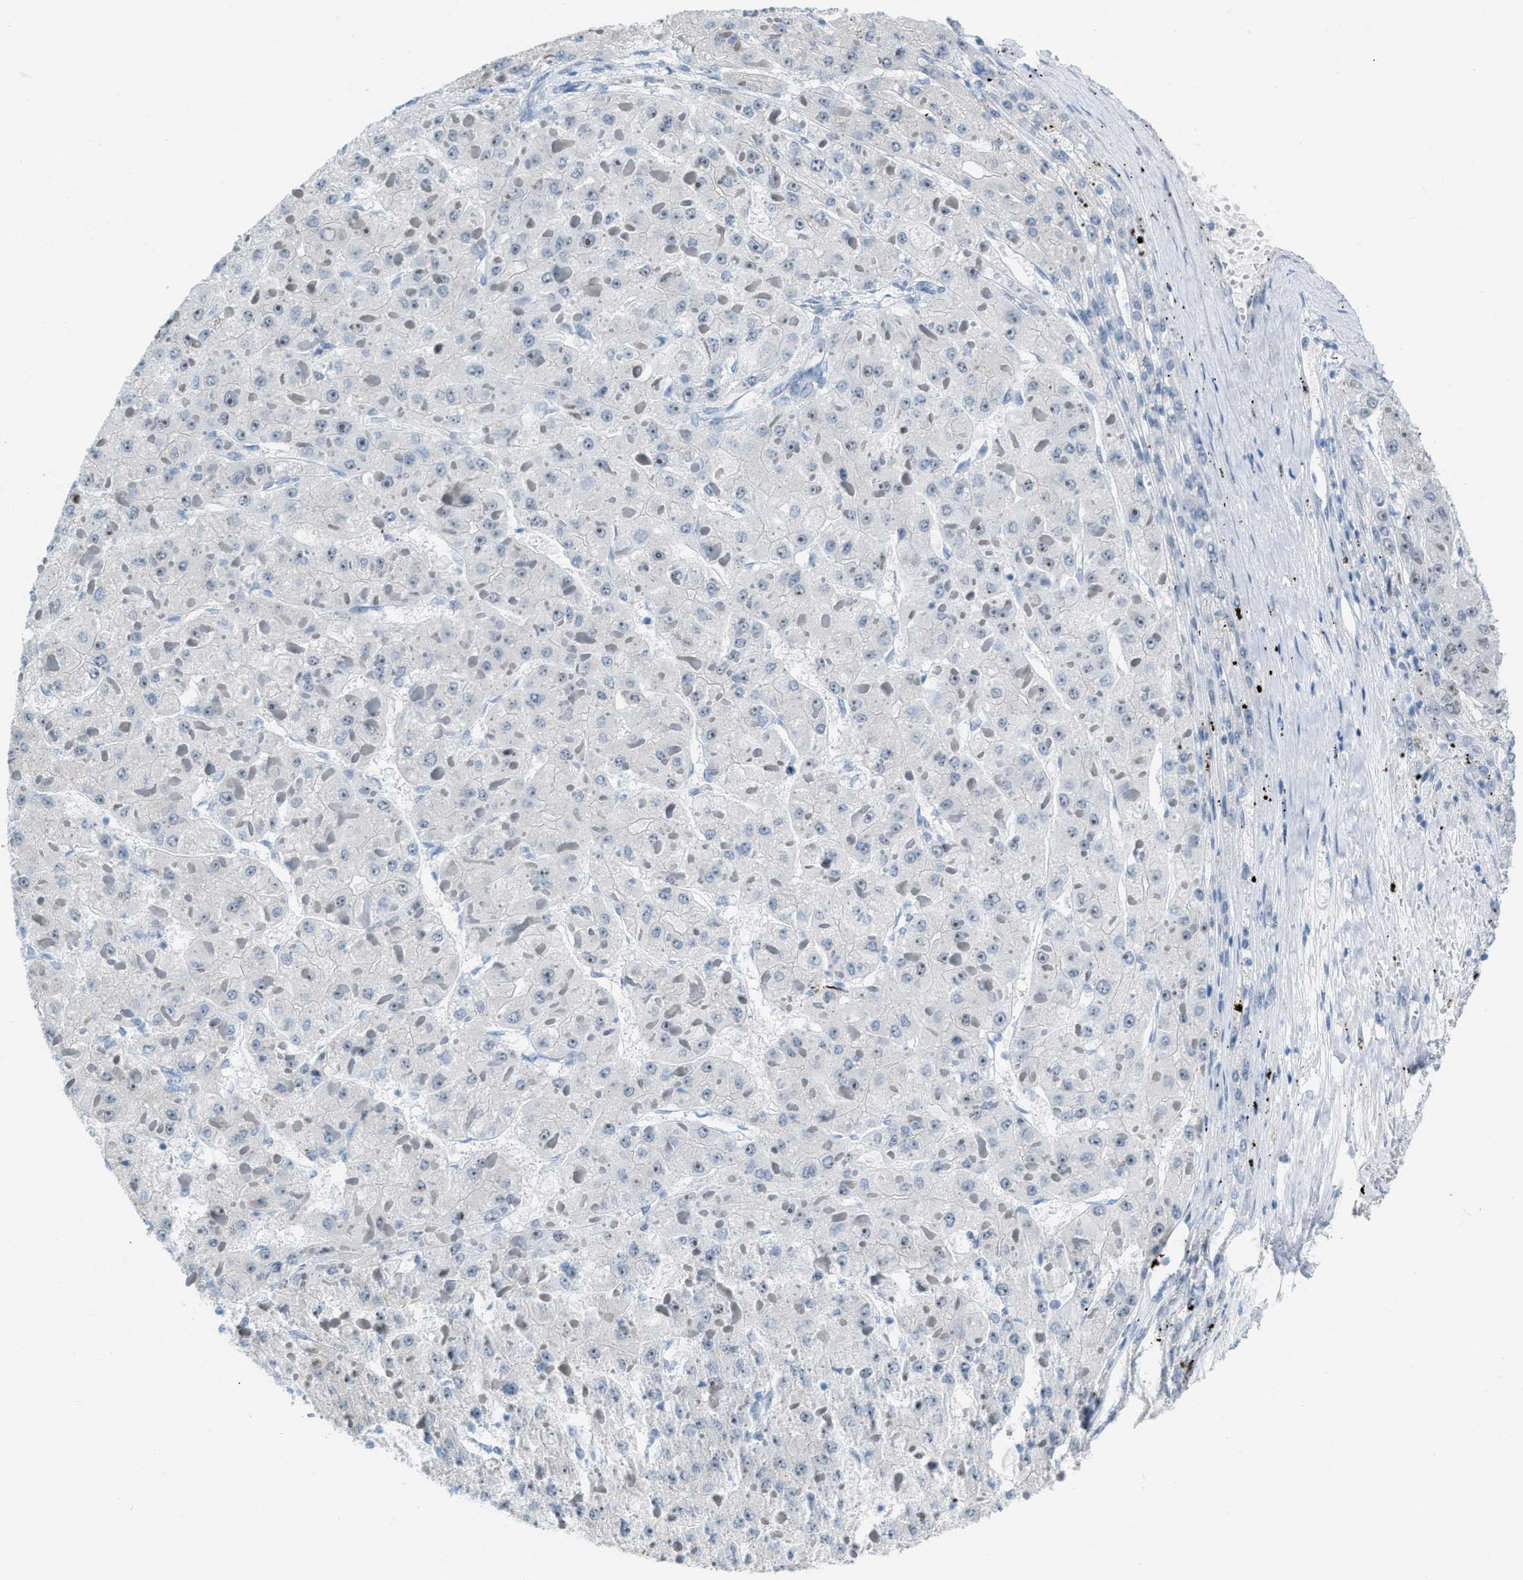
{"staining": {"intensity": "negative", "quantity": "none", "location": "none"}, "tissue": "liver cancer", "cell_type": "Tumor cells", "image_type": "cancer", "snomed": [{"axis": "morphology", "description": "Carcinoma, Hepatocellular, NOS"}, {"axis": "topography", "description": "Liver"}], "caption": "Tumor cells show no significant expression in liver cancer (hepatocellular carcinoma).", "gene": "PHRF1", "patient": {"sex": "female", "age": 73}}